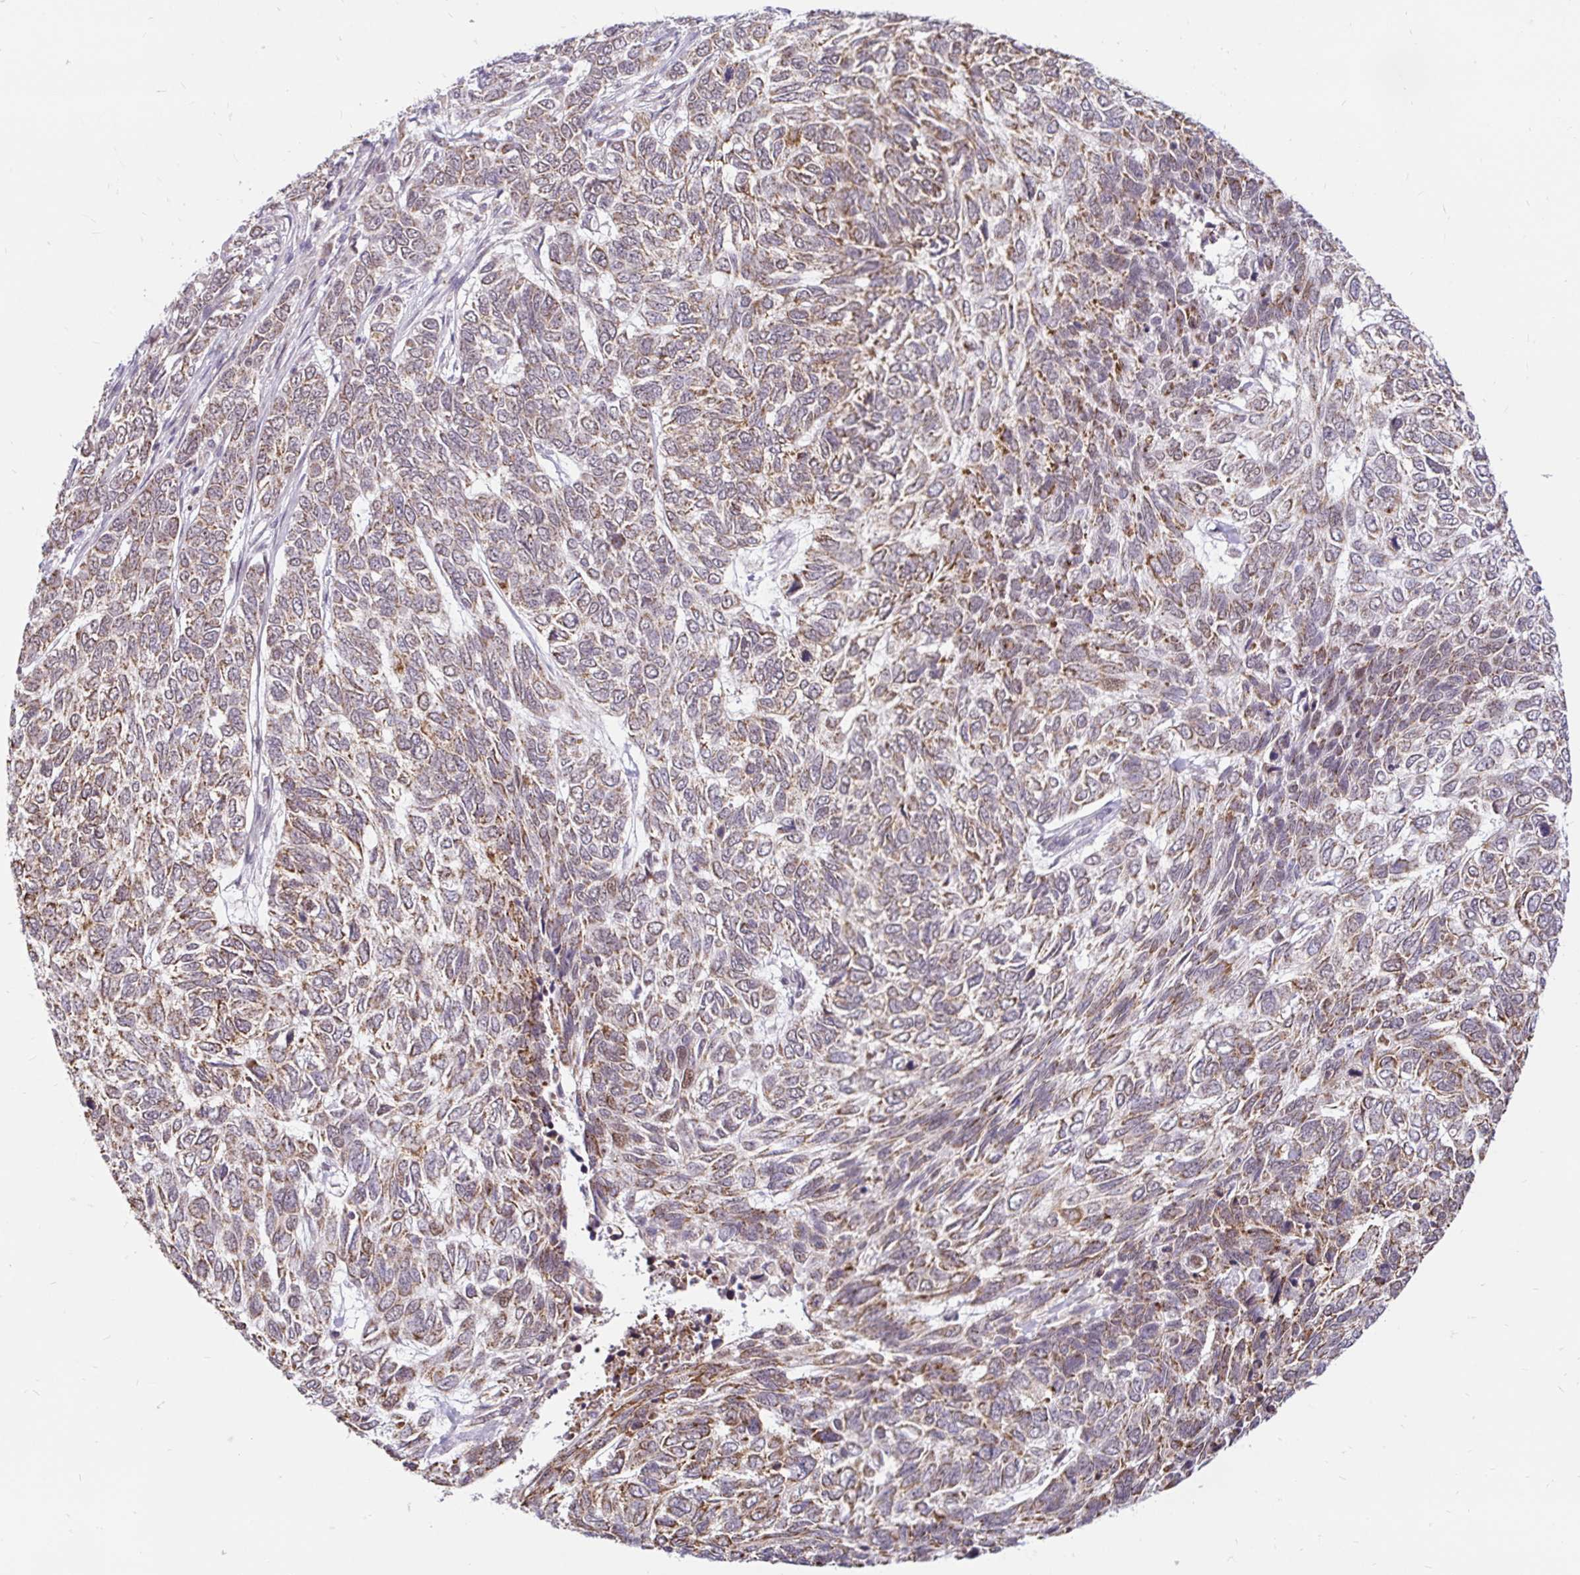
{"staining": {"intensity": "moderate", "quantity": "25%-75%", "location": "cytoplasmic/membranous"}, "tissue": "skin cancer", "cell_type": "Tumor cells", "image_type": "cancer", "snomed": [{"axis": "morphology", "description": "Basal cell carcinoma"}, {"axis": "topography", "description": "Skin"}], "caption": "Brown immunohistochemical staining in human basal cell carcinoma (skin) displays moderate cytoplasmic/membranous expression in approximately 25%-75% of tumor cells.", "gene": "TIMM50", "patient": {"sex": "female", "age": 65}}